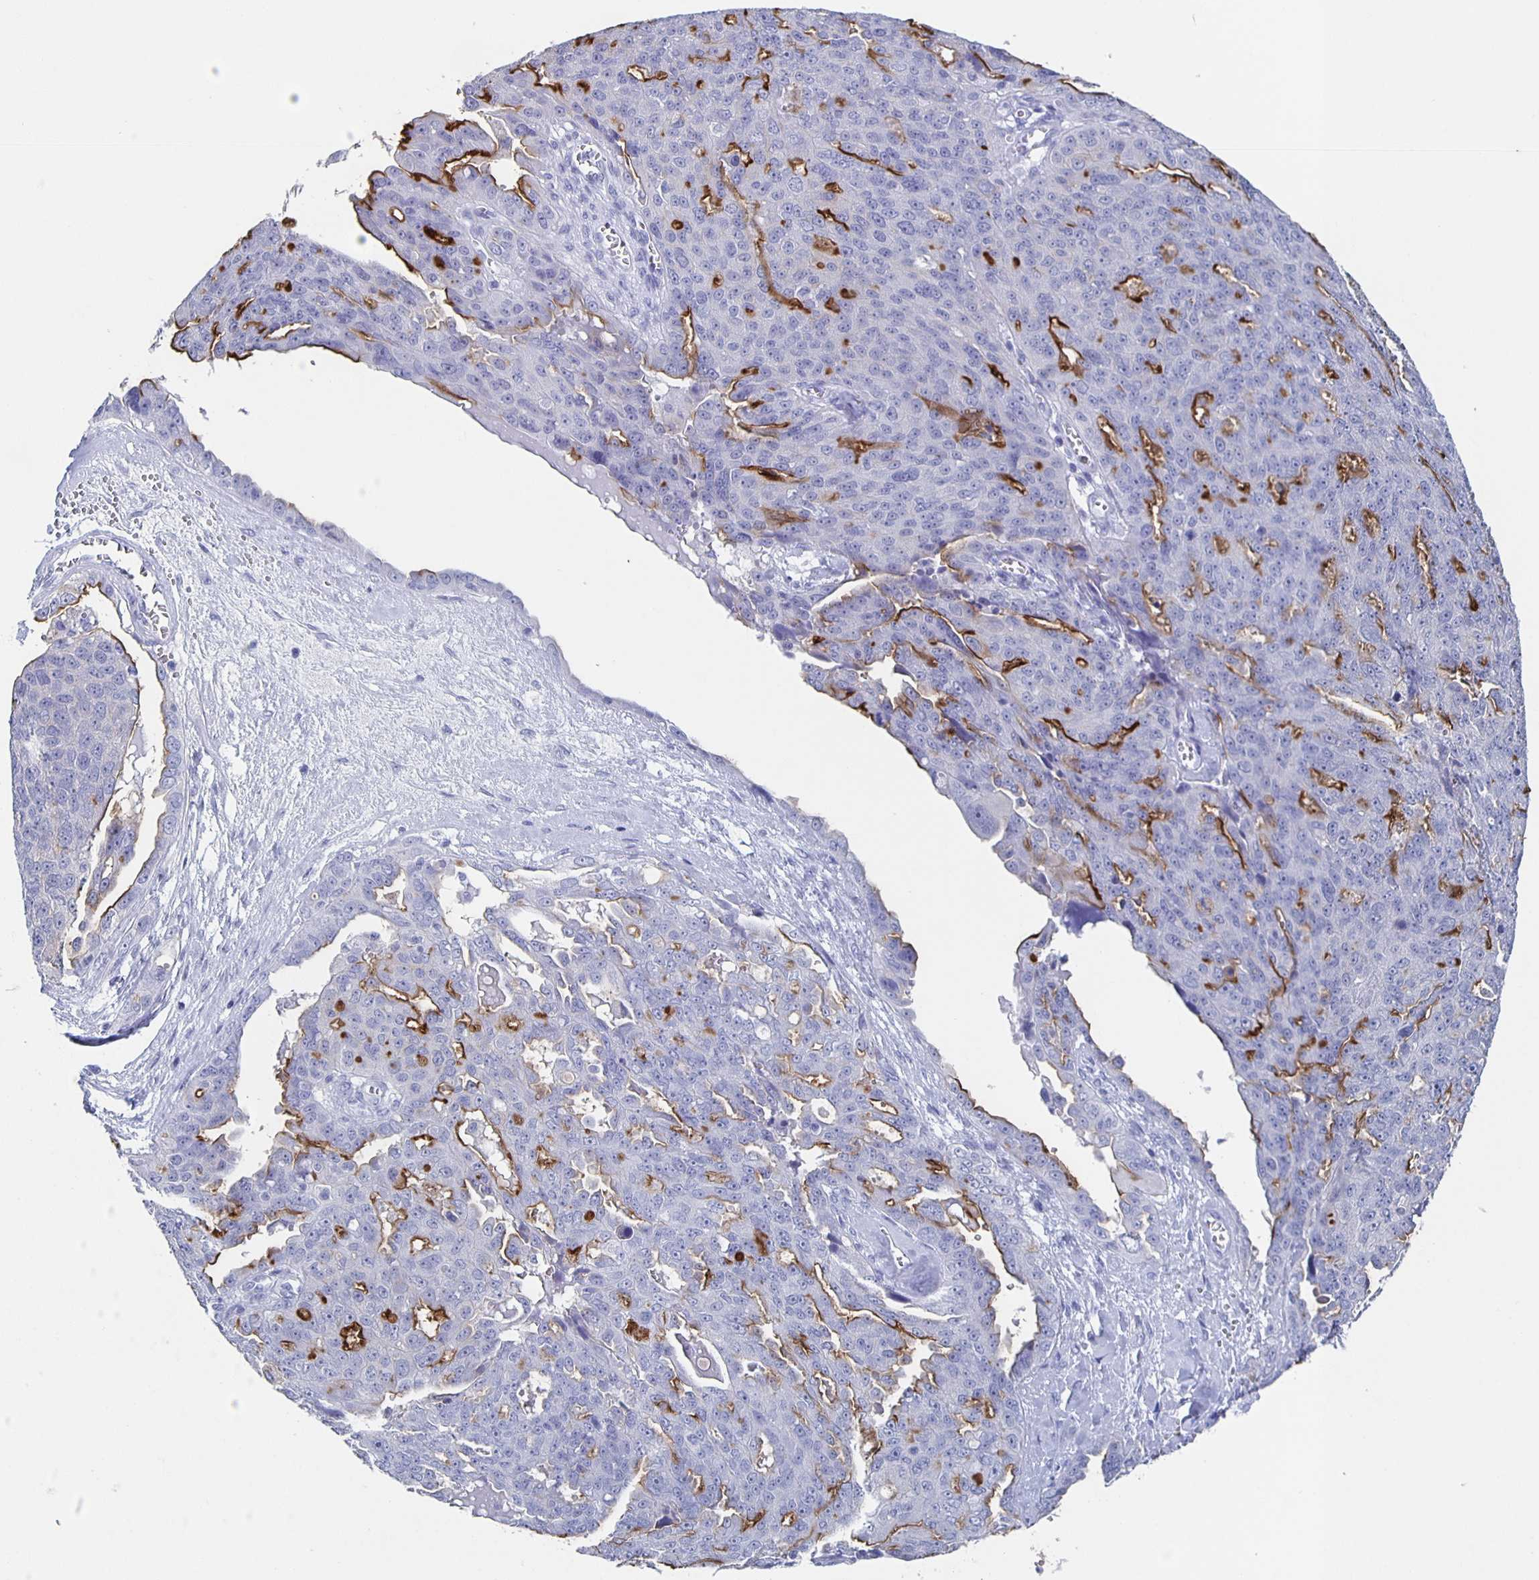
{"staining": {"intensity": "moderate", "quantity": "<25%", "location": "cytoplasmic/membranous"}, "tissue": "ovarian cancer", "cell_type": "Tumor cells", "image_type": "cancer", "snomed": [{"axis": "morphology", "description": "Carcinoma, endometroid"}, {"axis": "topography", "description": "Ovary"}], "caption": "Protein staining by immunohistochemistry (IHC) displays moderate cytoplasmic/membranous positivity in approximately <25% of tumor cells in ovarian cancer (endometroid carcinoma).", "gene": "SLC34A2", "patient": {"sex": "female", "age": 70}}